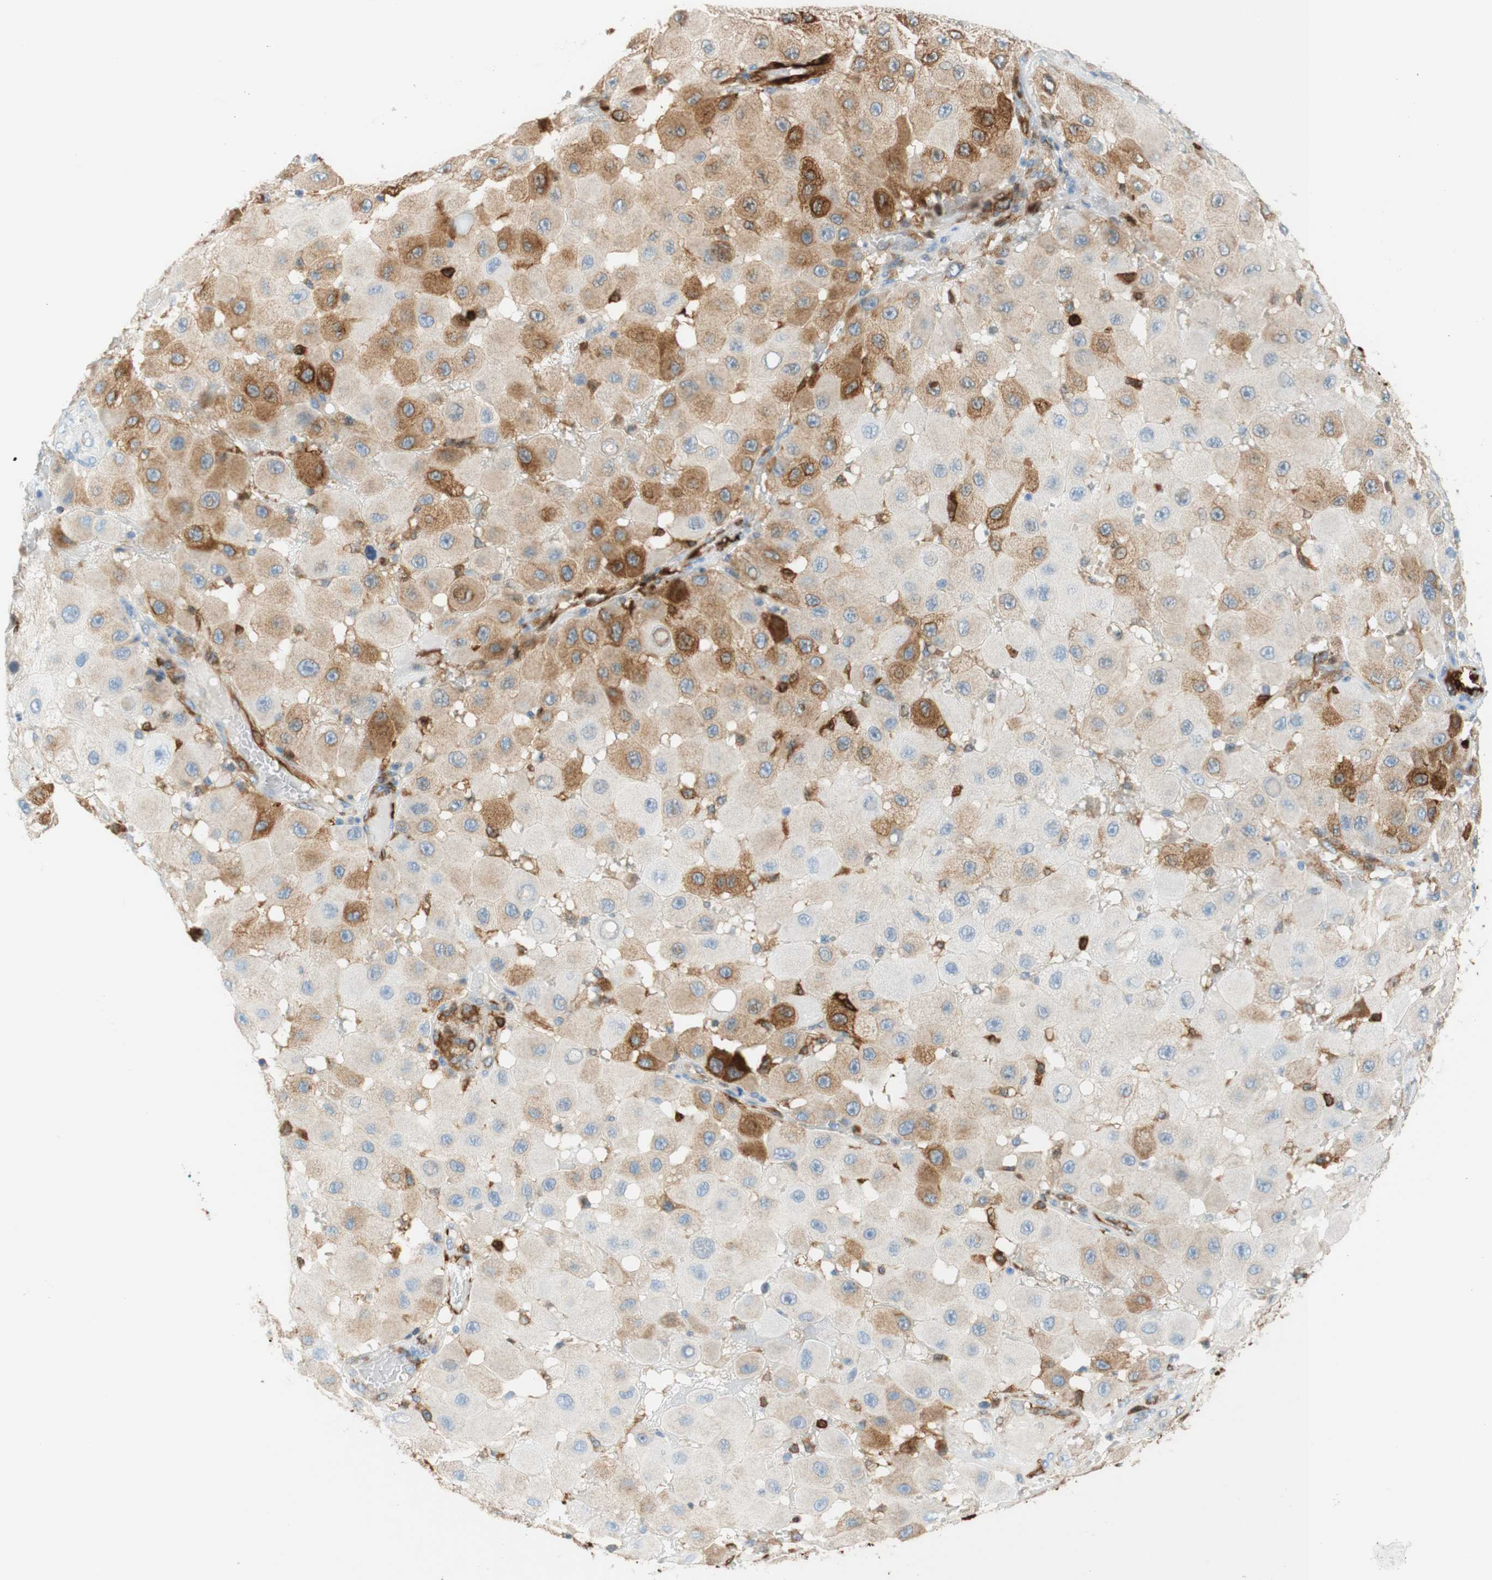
{"staining": {"intensity": "moderate", "quantity": "25%-75%", "location": "cytoplasmic/membranous"}, "tissue": "melanoma", "cell_type": "Tumor cells", "image_type": "cancer", "snomed": [{"axis": "morphology", "description": "Malignant melanoma, NOS"}, {"axis": "topography", "description": "Skin"}], "caption": "This is an image of immunohistochemistry (IHC) staining of malignant melanoma, which shows moderate staining in the cytoplasmic/membranous of tumor cells.", "gene": "STMN1", "patient": {"sex": "female", "age": 81}}